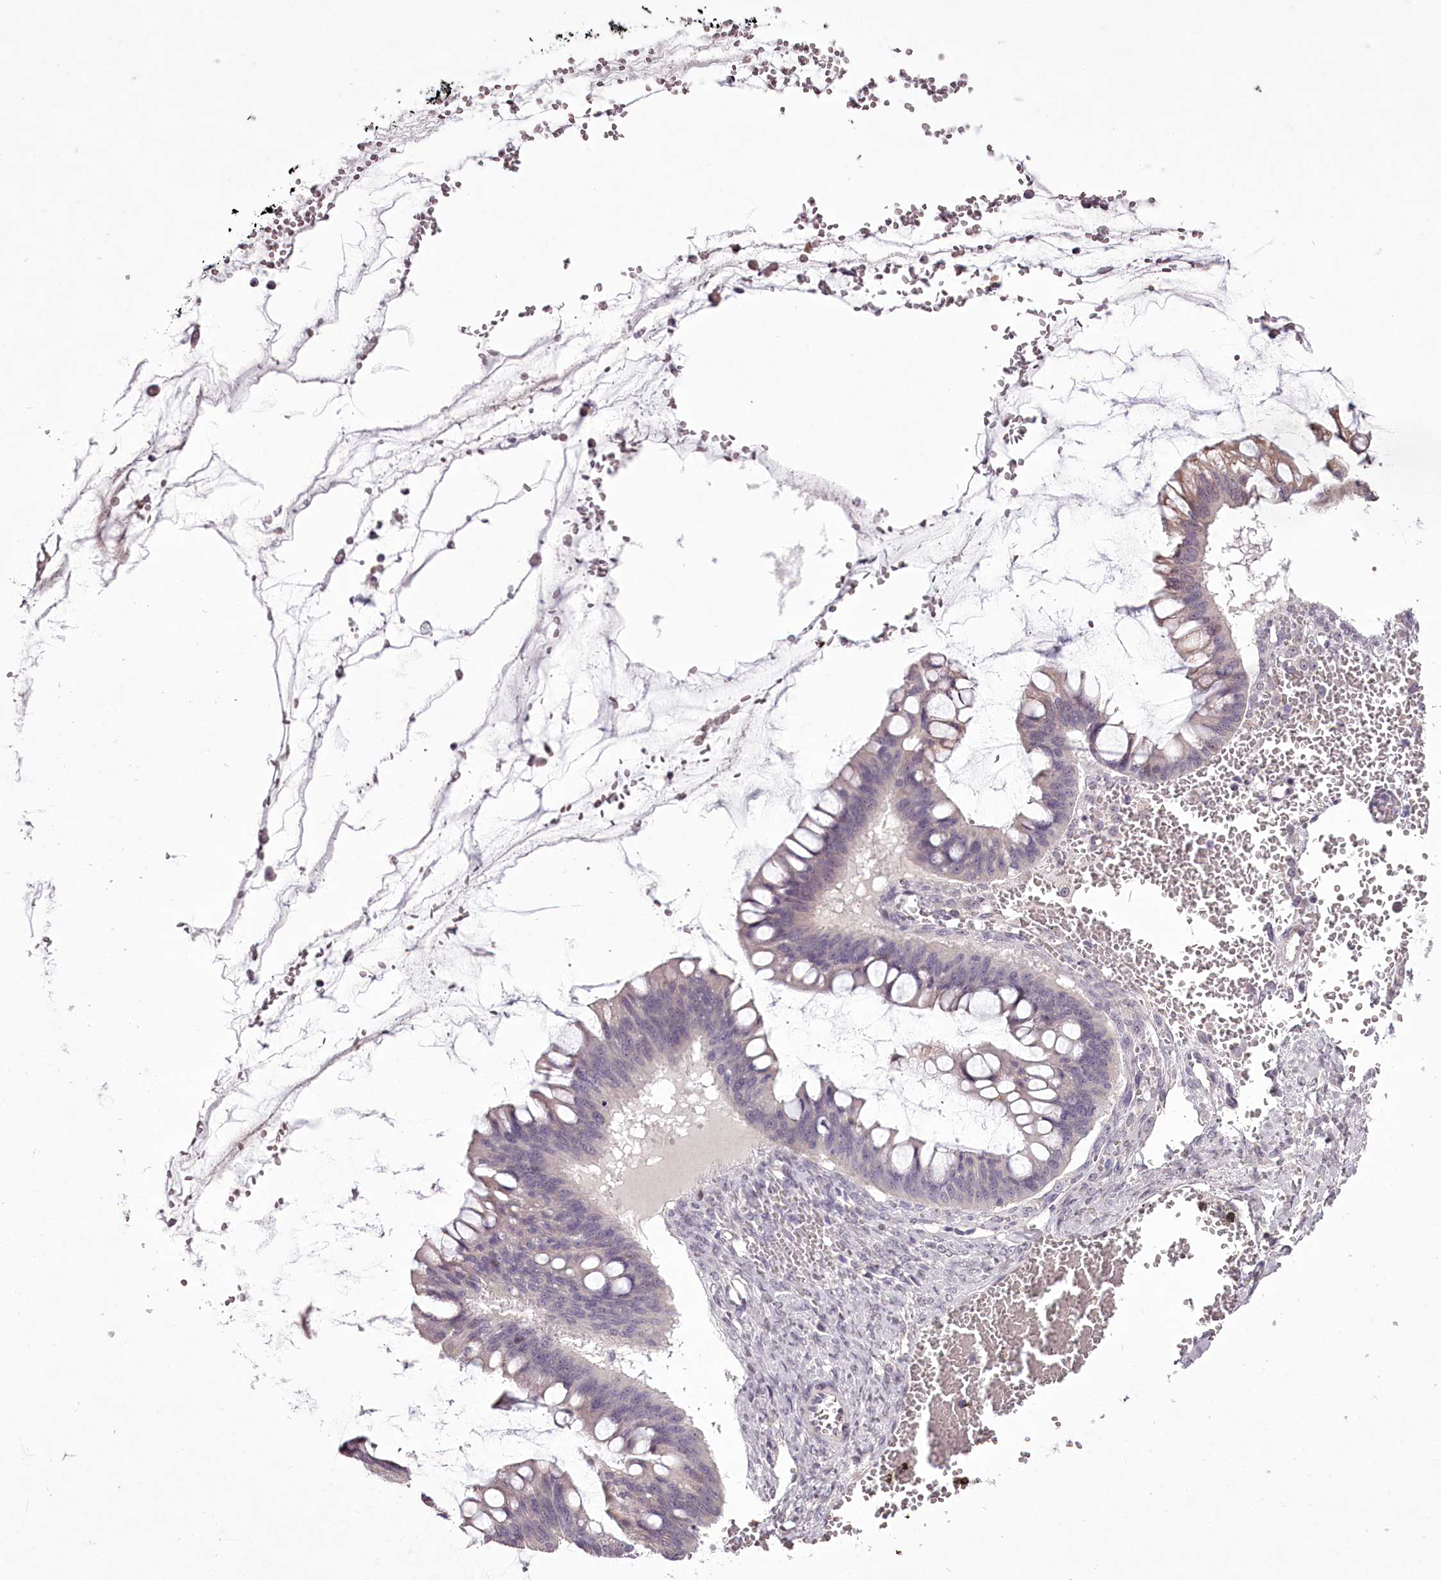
{"staining": {"intensity": "weak", "quantity": "25%-75%", "location": "cytoplasmic/membranous"}, "tissue": "ovarian cancer", "cell_type": "Tumor cells", "image_type": "cancer", "snomed": [{"axis": "morphology", "description": "Cystadenocarcinoma, mucinous, NOS"}, {"axis": "topography", "description": "Ovary"}], "caption": "IHC staining of ovarian mucinous cystadenocarcinoma, which reveals low levels of weak cytoplasmic/membranous expression in approximately 25%-75% of tumor cells indicating weak cytoplasmic/membranous protein positivity. The staining was performed using DAB (brown) for protein detection and nuclei were counterstained in hematoxylin (blue).", "gene": "C1orf56", "patient": {"sex": "female", "age": 73}}